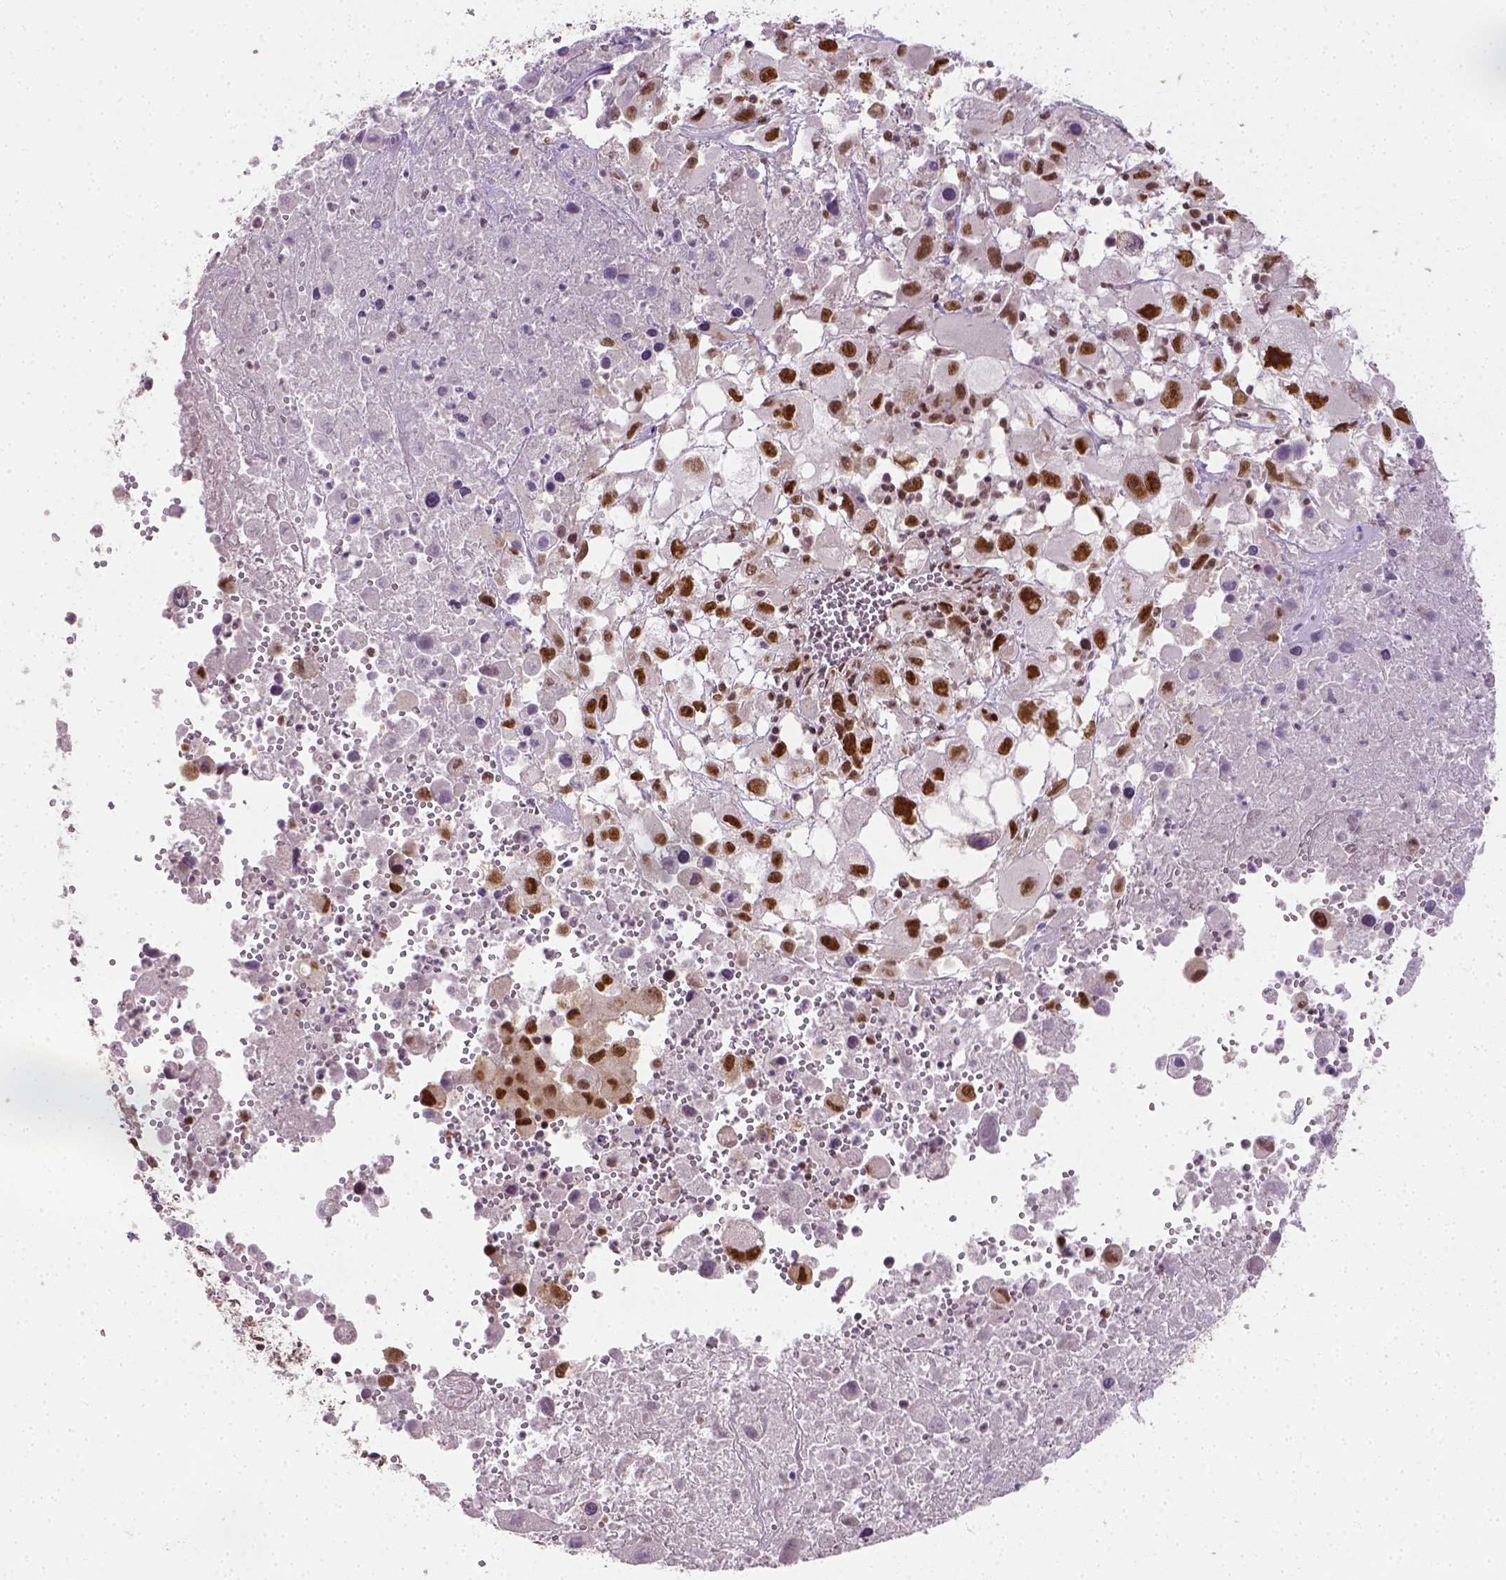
{"staining": {"intensity": "strong", "quantity": ">75%", "location": "nuclear"}, "tissue": "melanoma", "cell_type": "Tumor cells", "image_type": "cancer", "snomed": [{"axis": "morphology", "description": "Malignant melanoma, Metastatic site"}, {"axis": "topography", "description": "Soft tissue"}], "caption": "High-power microscopy captured an immunohistochemistry (IHC) photomicrograph of malignant melanoma (metastatic site), revealing strong nuclear staining in about >75% of tumor cells. (brown staining indicates protein expression, while blue staining denotes nuclei).", "gene": "FANCE", "patient": {"sex": "male", "age": 50}}